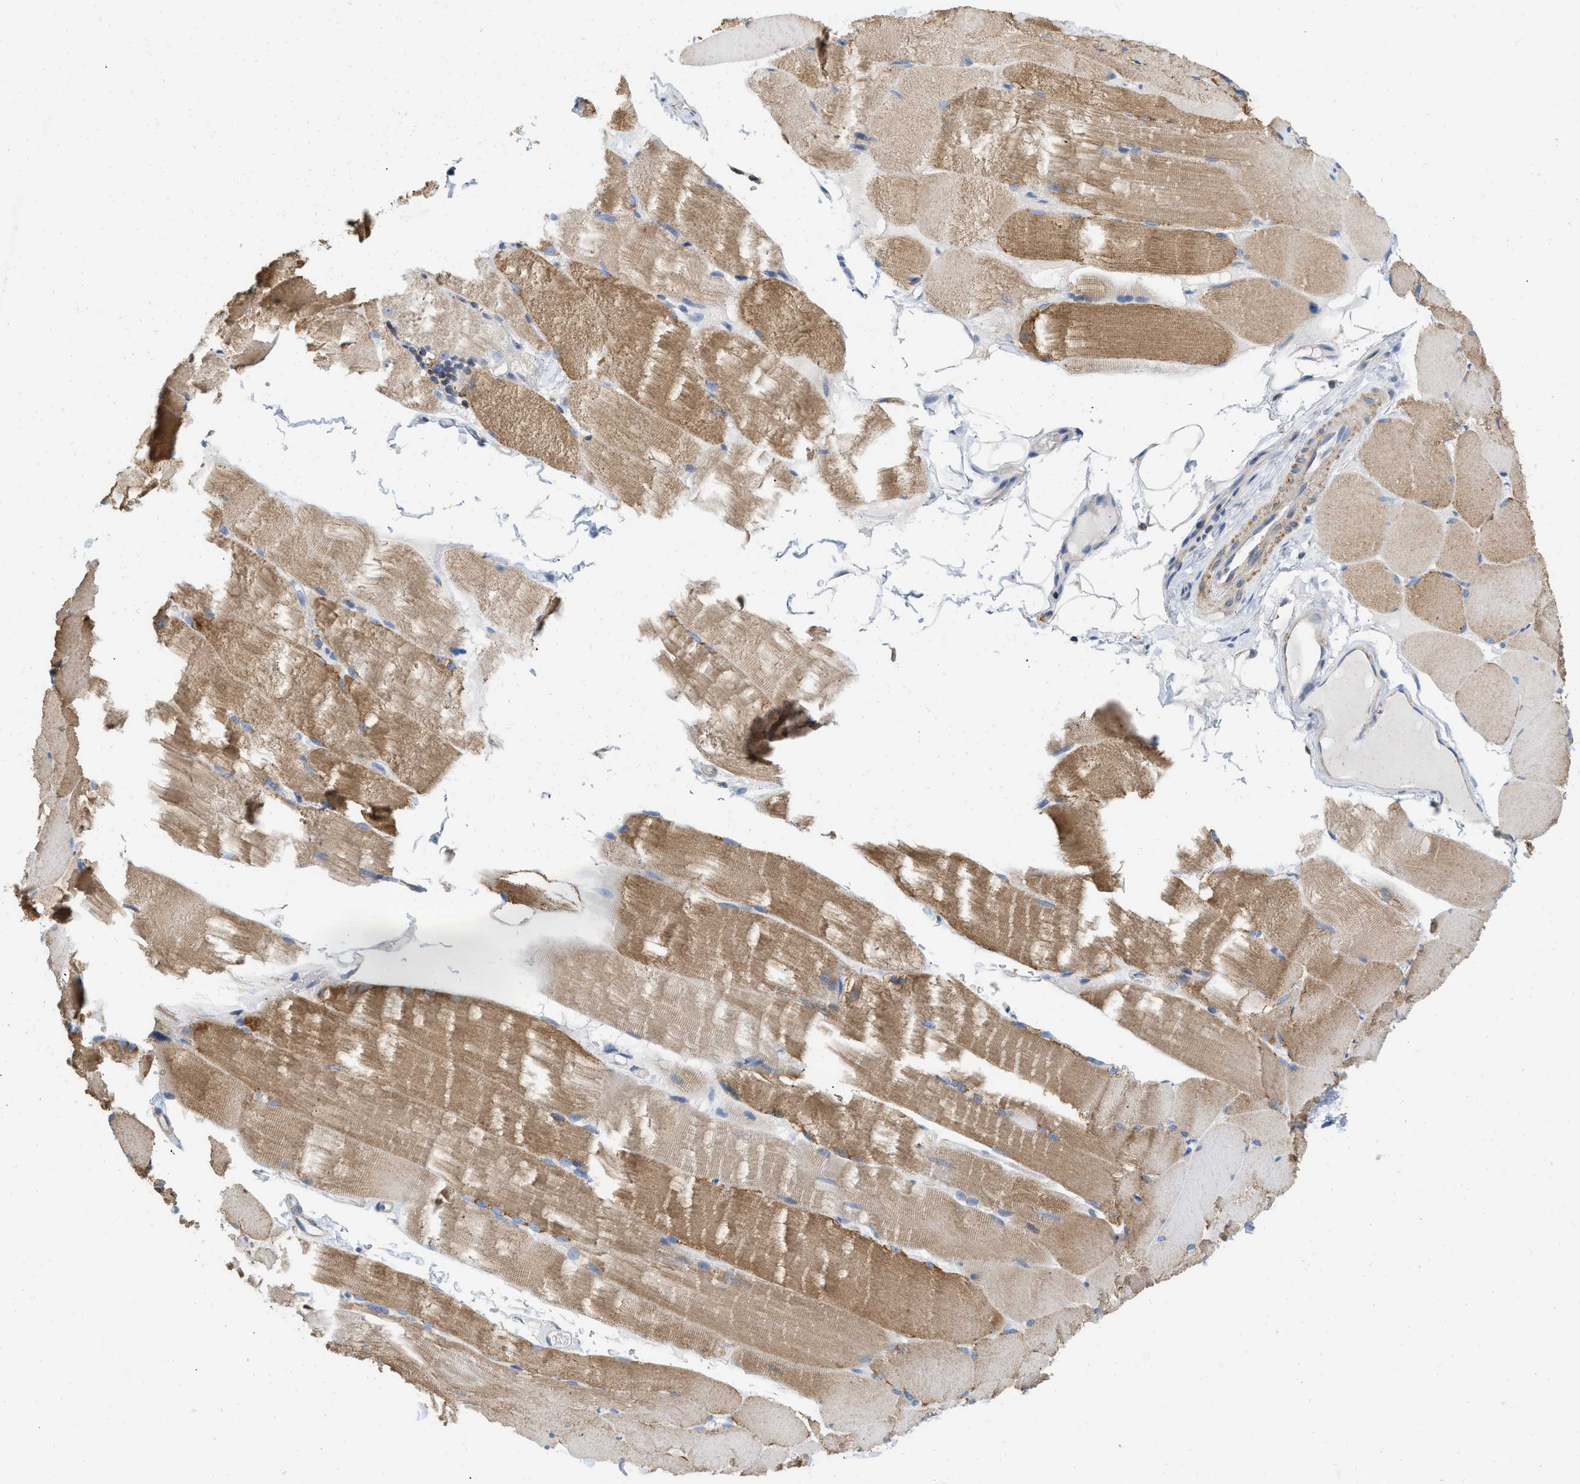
{"staining": {"intensity": "moderate", "quantity": "25%-75%", "location": "cytoplasmic/membranous"}, "tissue": "skeletal muscle", "cell_type": "Myocytes", "image_type": "normal", "snomed": [{"axis": "morphology", "description": "Normal tissue, NOS"}, {"axis": "topography", "description": "Skin"}, {"axis": "topography", "description": "Skeletal muscle"}], "caption": "Immunohistochemistry (IHC) photomicrograph of normal skeletal muscle: skeletal muscle stained using immunohistochemistry shows medium levels of moderate protein expression localized specifically in the cytoplasmic/membranous of myocytes, appearing as a cytoplasmic/membranous brown color.", "gene": "GRB10", "patient": {"sex": "male", "age": 83}}